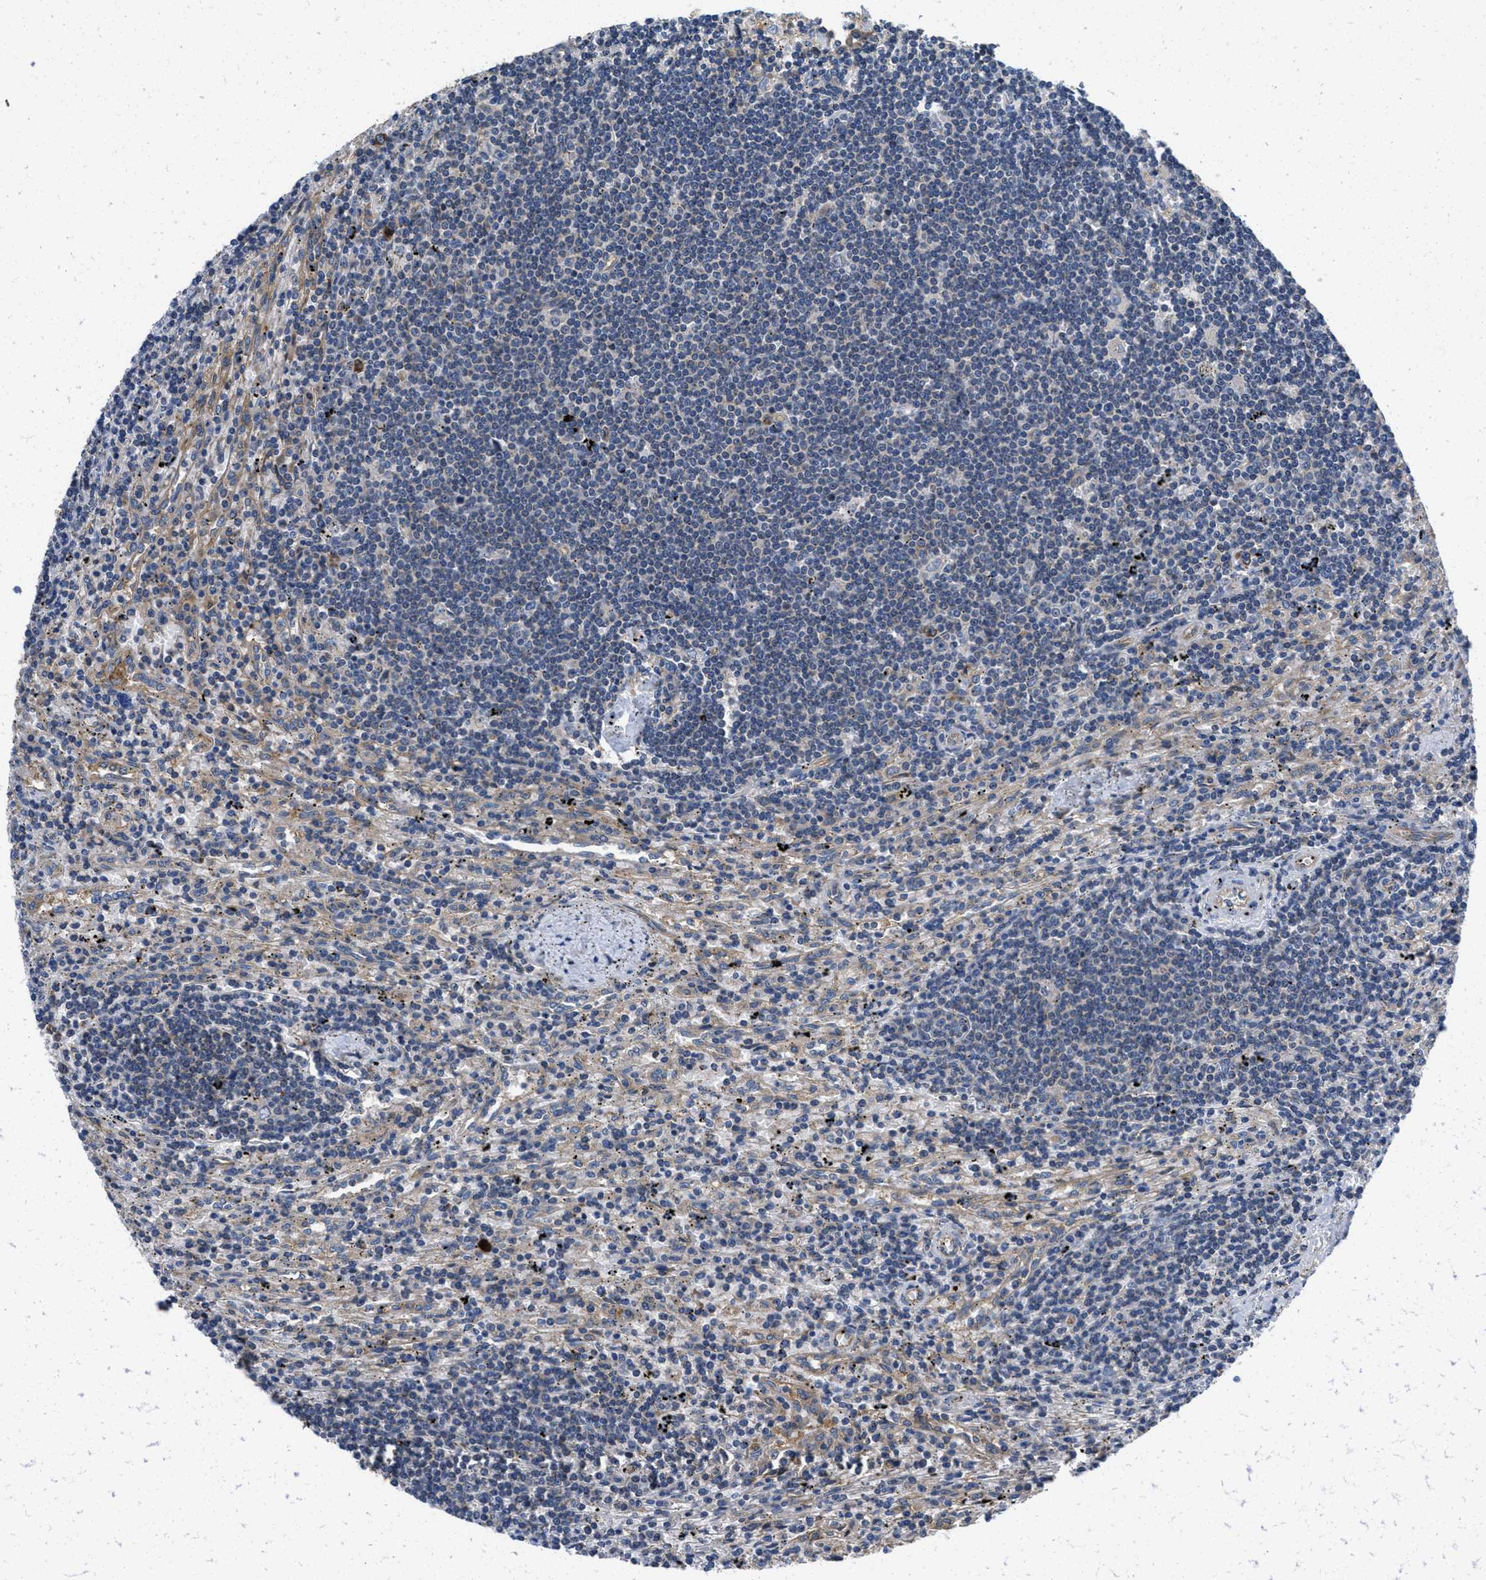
{"staining": {"intensity": "negative", "quantity": "none", "location": "none"}, "tissue": "lymphoma", "cell_type": "Tumor cells", "image_type": "cancer", "snomed": [{"axis": "morphology", "description": "Malignant lymphoma, non-Hodgkin's type, Low grade"}, {"axis": "topography", "description": "Spleen"}], "caption": "Immunohistochemistry image of lymphoma stained for a protein (brown), which exhibits no staining in tumor cells.", "gene": "GALK1", "patient": {"sex": "male", "age": 76}}